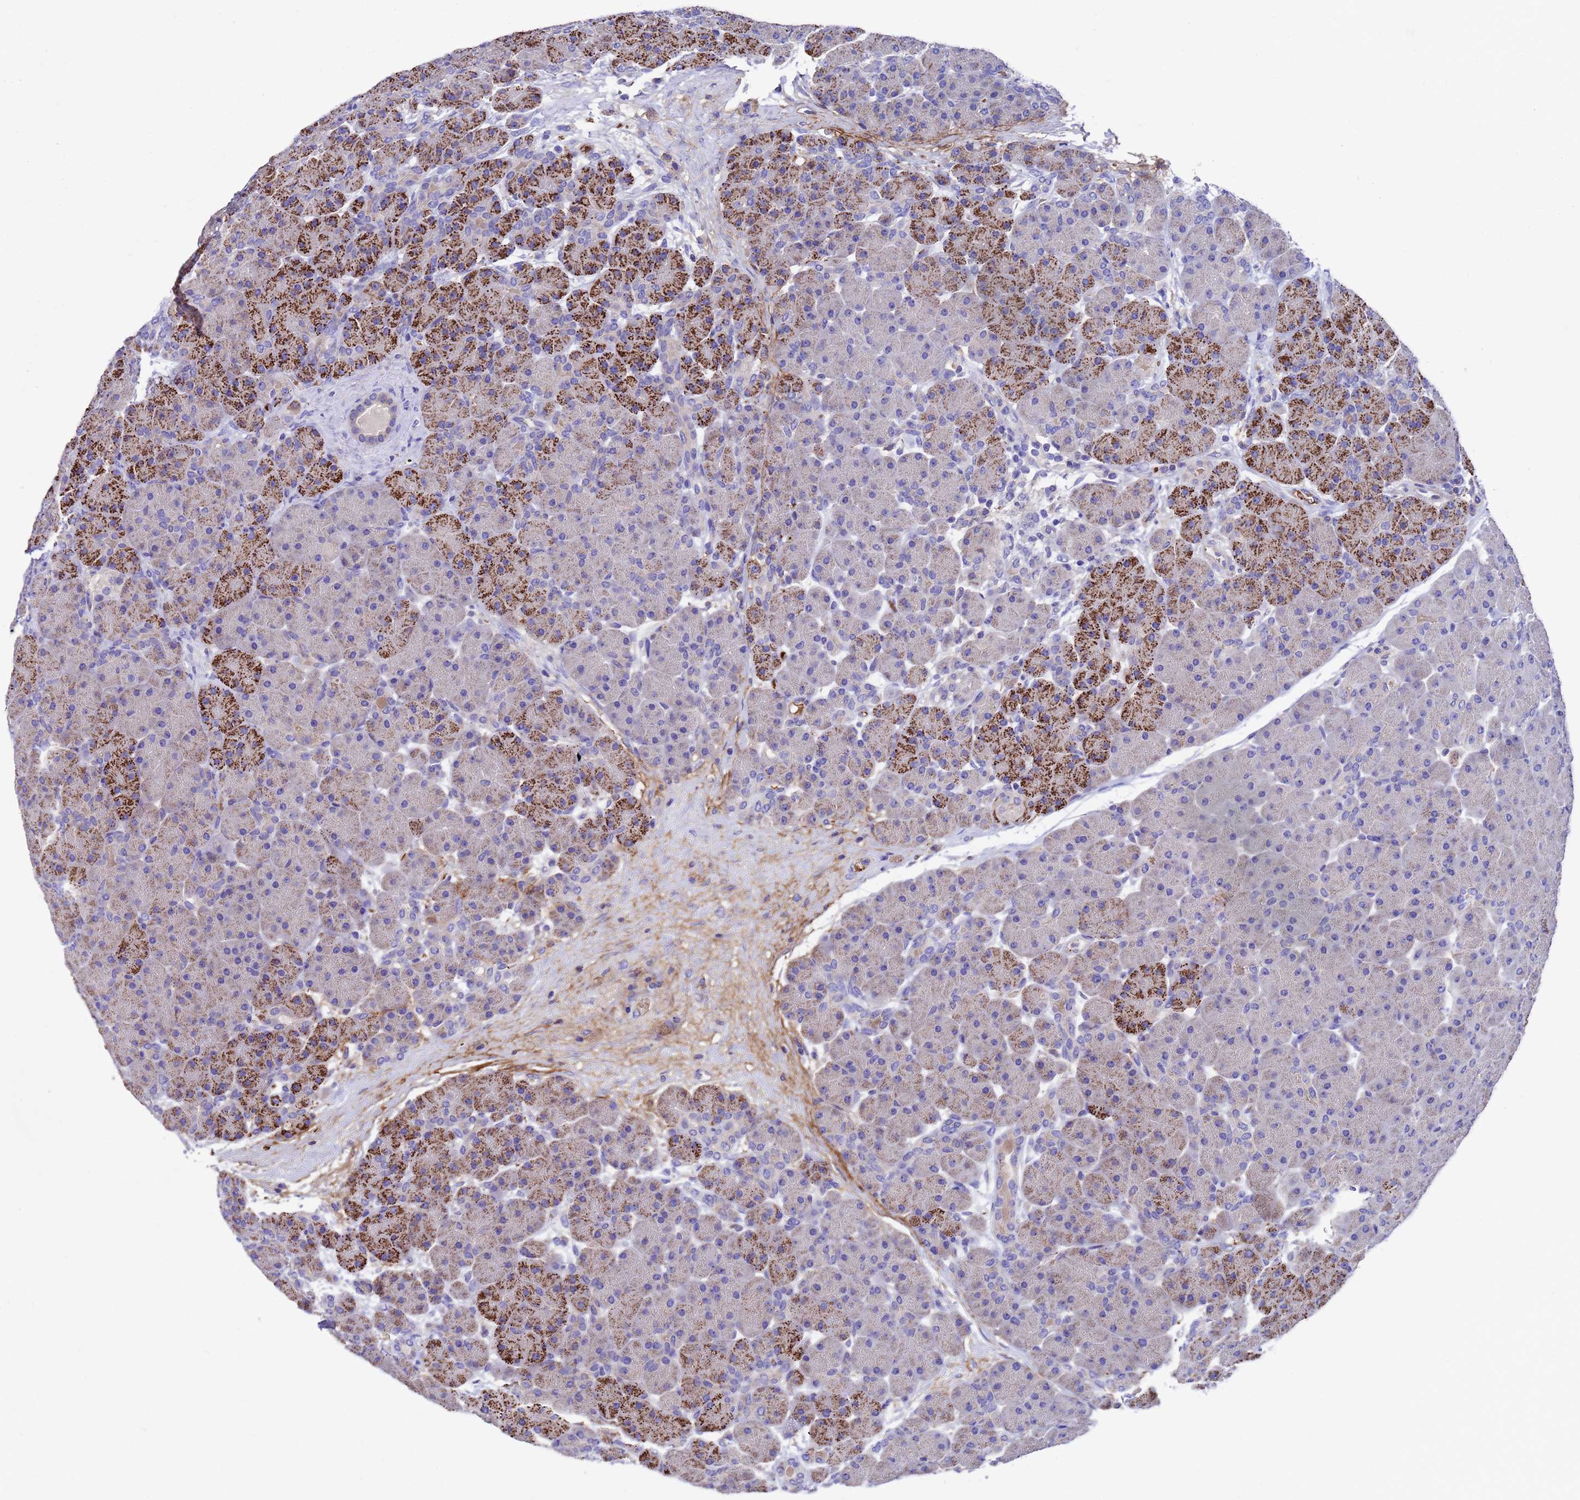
{"staining": {"intensity": "strong", "quantity": "25%-75%", "location": "cytoplasmic/membranous"}, "tissue": "pancreas", "cell_type": "Exocrine glandular cells", "image_type": "normal", "snomed": [{"axis": "morphology", "description": "Normal tissue, NOS"}, {"axis": "topography", "description": "Pancreas"}], "caption": "Pancreas stained with immunohistochemistry shows strong cytoplasmic/membranous staining in approximately 25%-75% of exocrine glandular cells.", "gene": "ELP6", "patient": {"sex": "male", "age": 66}}